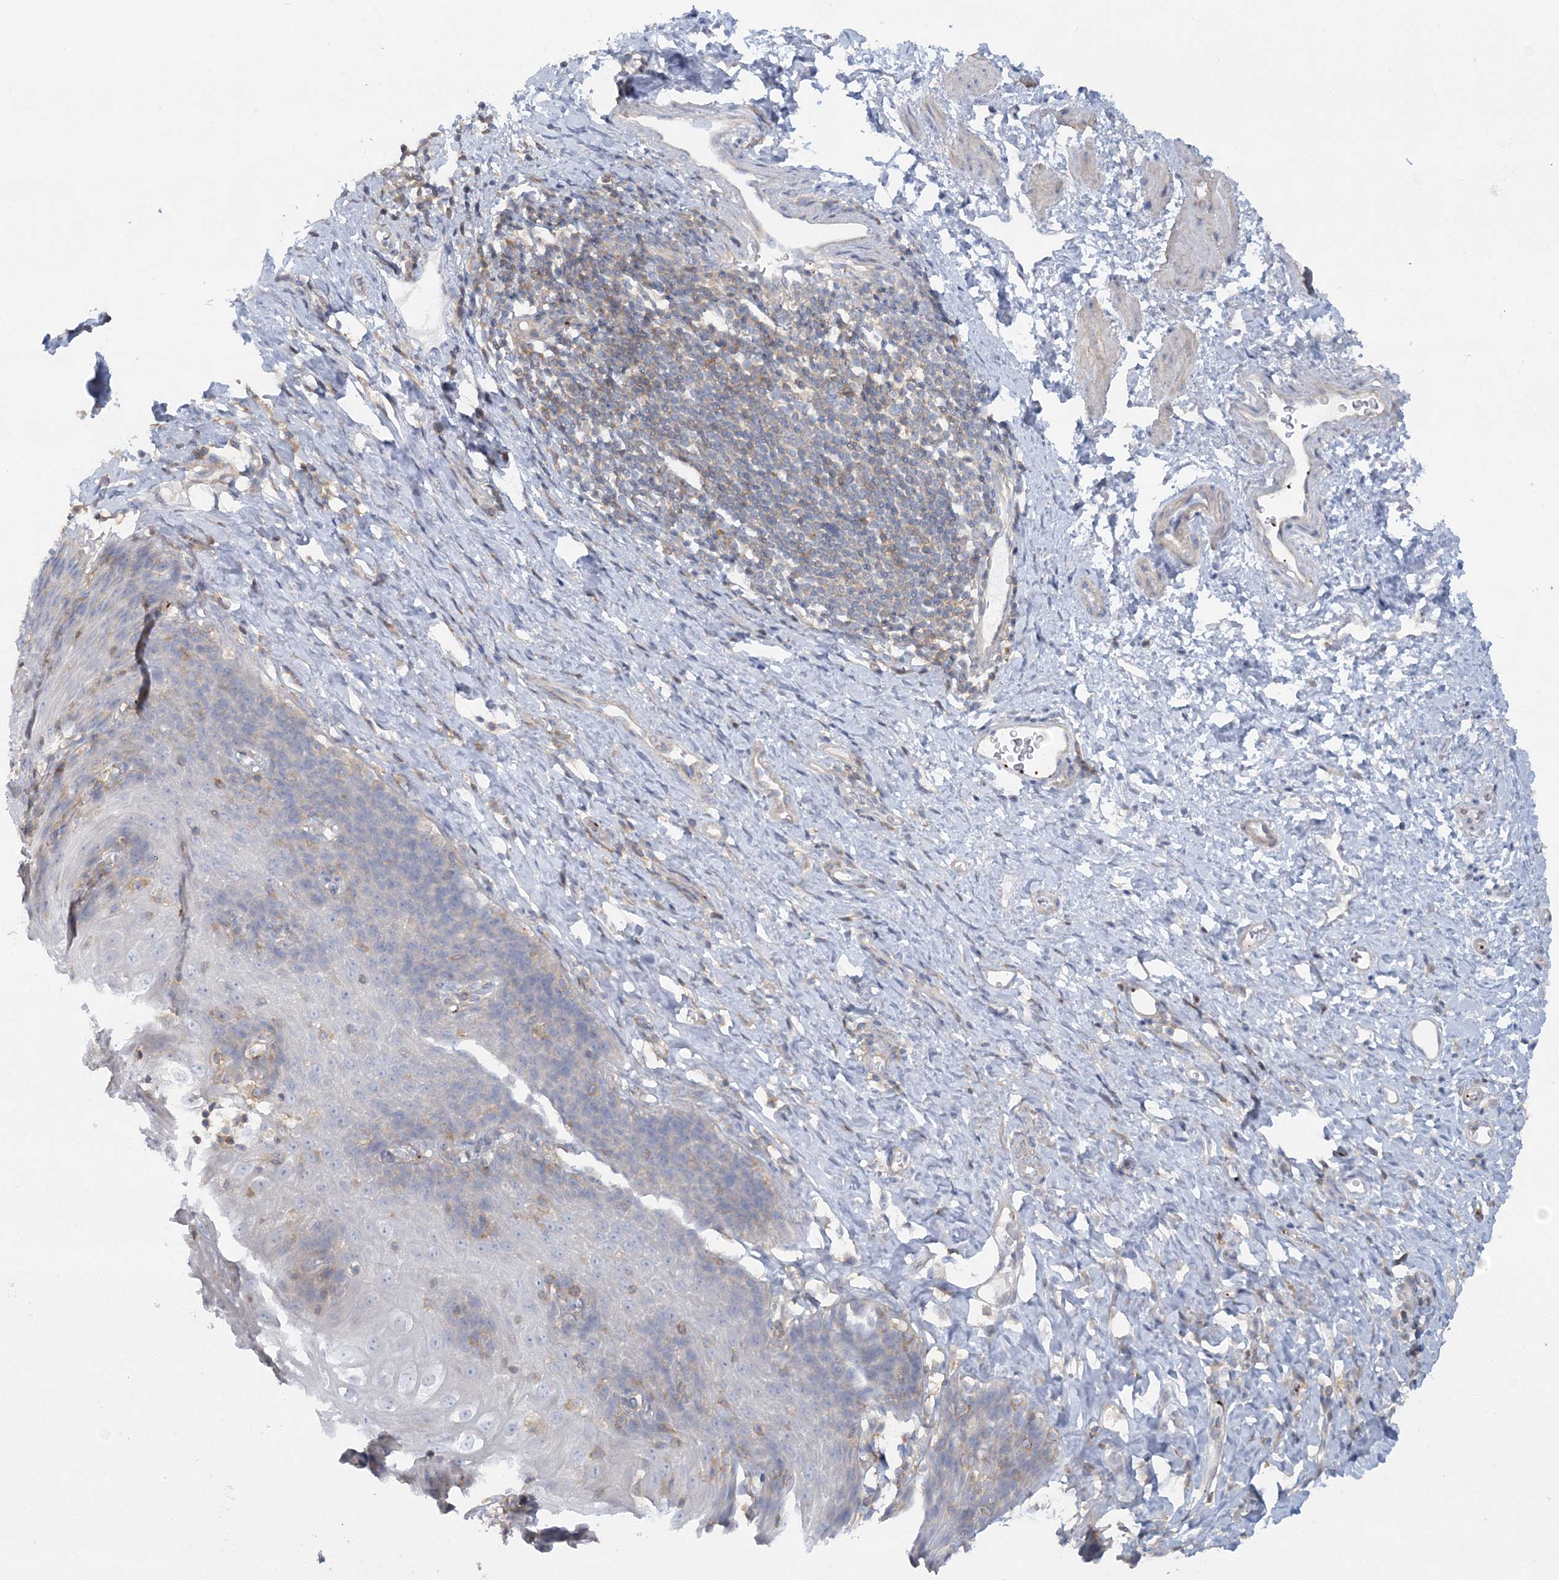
{"staining": {"intensity": "negative", "quantity": "none", "location": "none"}, "tissue": "esophagus", "cell_type": "Squamous epithelial cells", "image_type": "normal", "snomed": [{"axis": "morphology", "description": "Normal tissue, NOS"}, {"axis": "topography", "description": "Esophagus"}], "caption": "Photomicrograph shows no protein expression in squamous epithelial cells of normal esophagus.", "gene": "CUEDC2", "patient": {"sex": "female", "age": 61}}